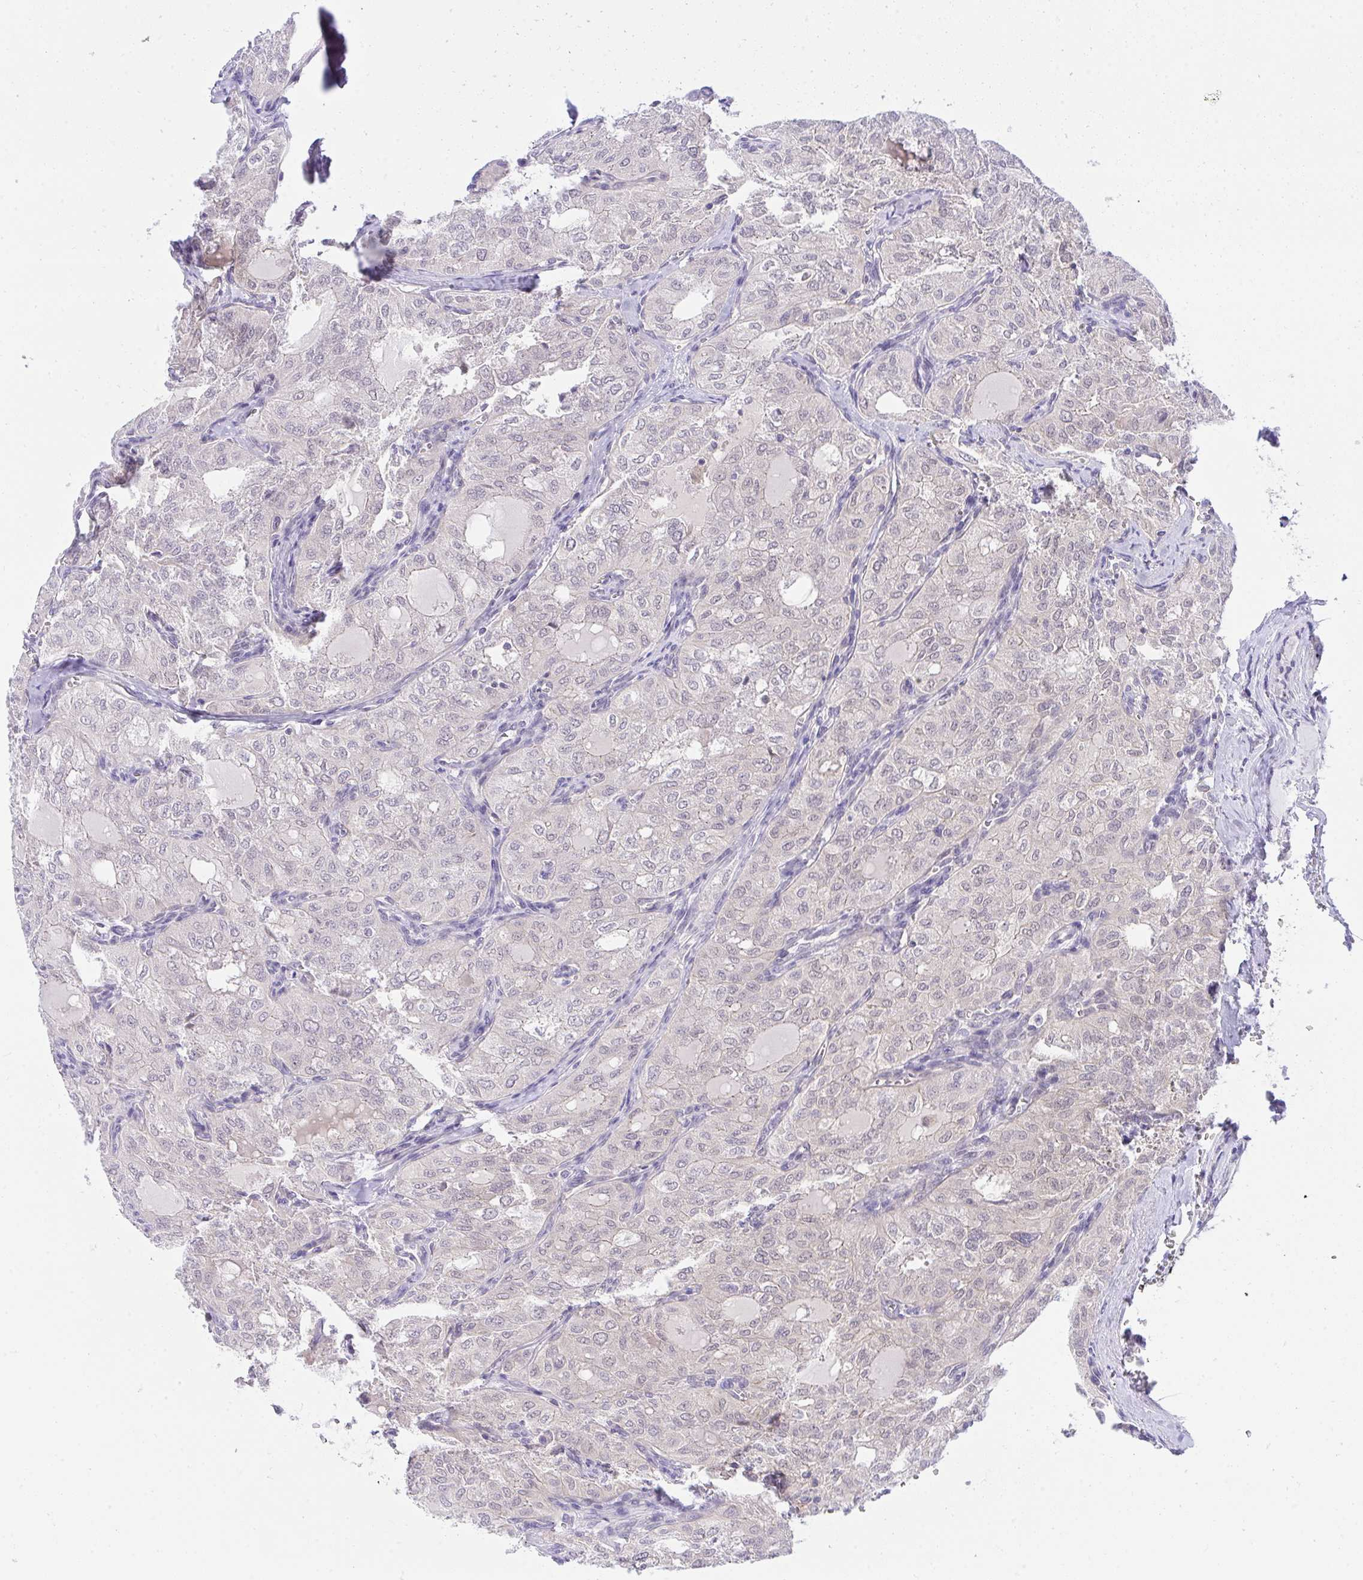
{"staining": {"intensity": "negative", "quantity": "none", "location": "none"}, "tissue": "thyroid cancer", "cell_type": "Tumor cells", "image_type": "cancer", "snomed": [{"axis": "morphology", "description": "Follicular adenoma carcinoma, NOS"}, {"axis": "topography", "description": "Thyroid gland"}], "caption": "There is no significant positivity in tumor cells of thyroid cancer (follicular adenoma carcinoma).", "gene": "HOXD12", "patient": {"sex": "male", "age": 75}}